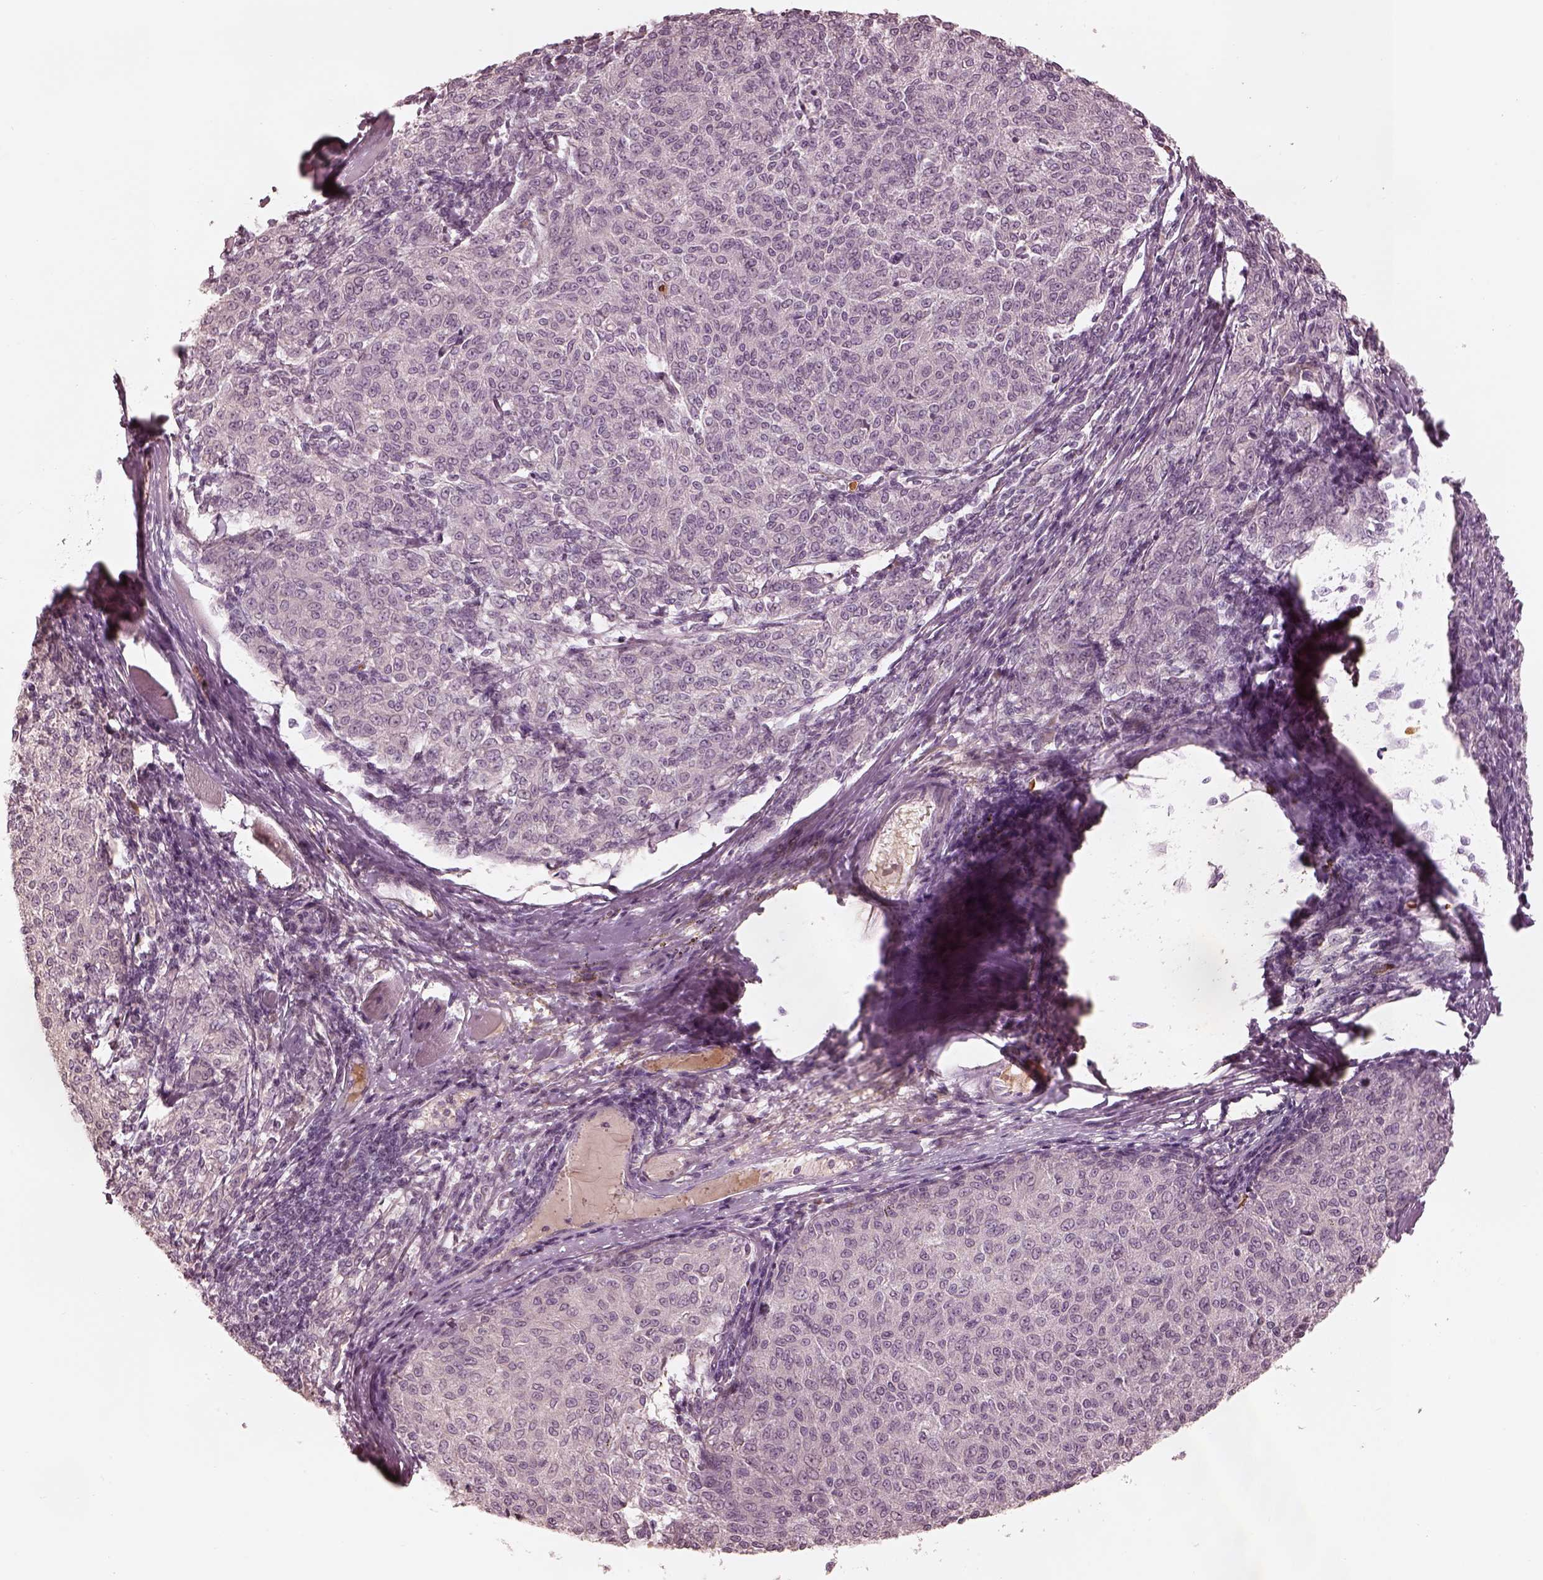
{"staining": {"intensity": "negative", "quantity": "none", "location": "none"}, "tissue": "melanoma", "cell_type": "Tumor cells", "image_type": "cancer", "snomed": [{"axis": "morphology", "description": "Malignant melanoma, NOS"}, {"axis": "topography", "description": "Skin"}], "caption": "High magnification brightfield microscopy of melanoma stained with DAB (brown) and counterstained with hematoxylin (blue): tumor cells show no significant expression.", "gene": "ANKLE1", "patient": {"sex": "female", "age": 72}}